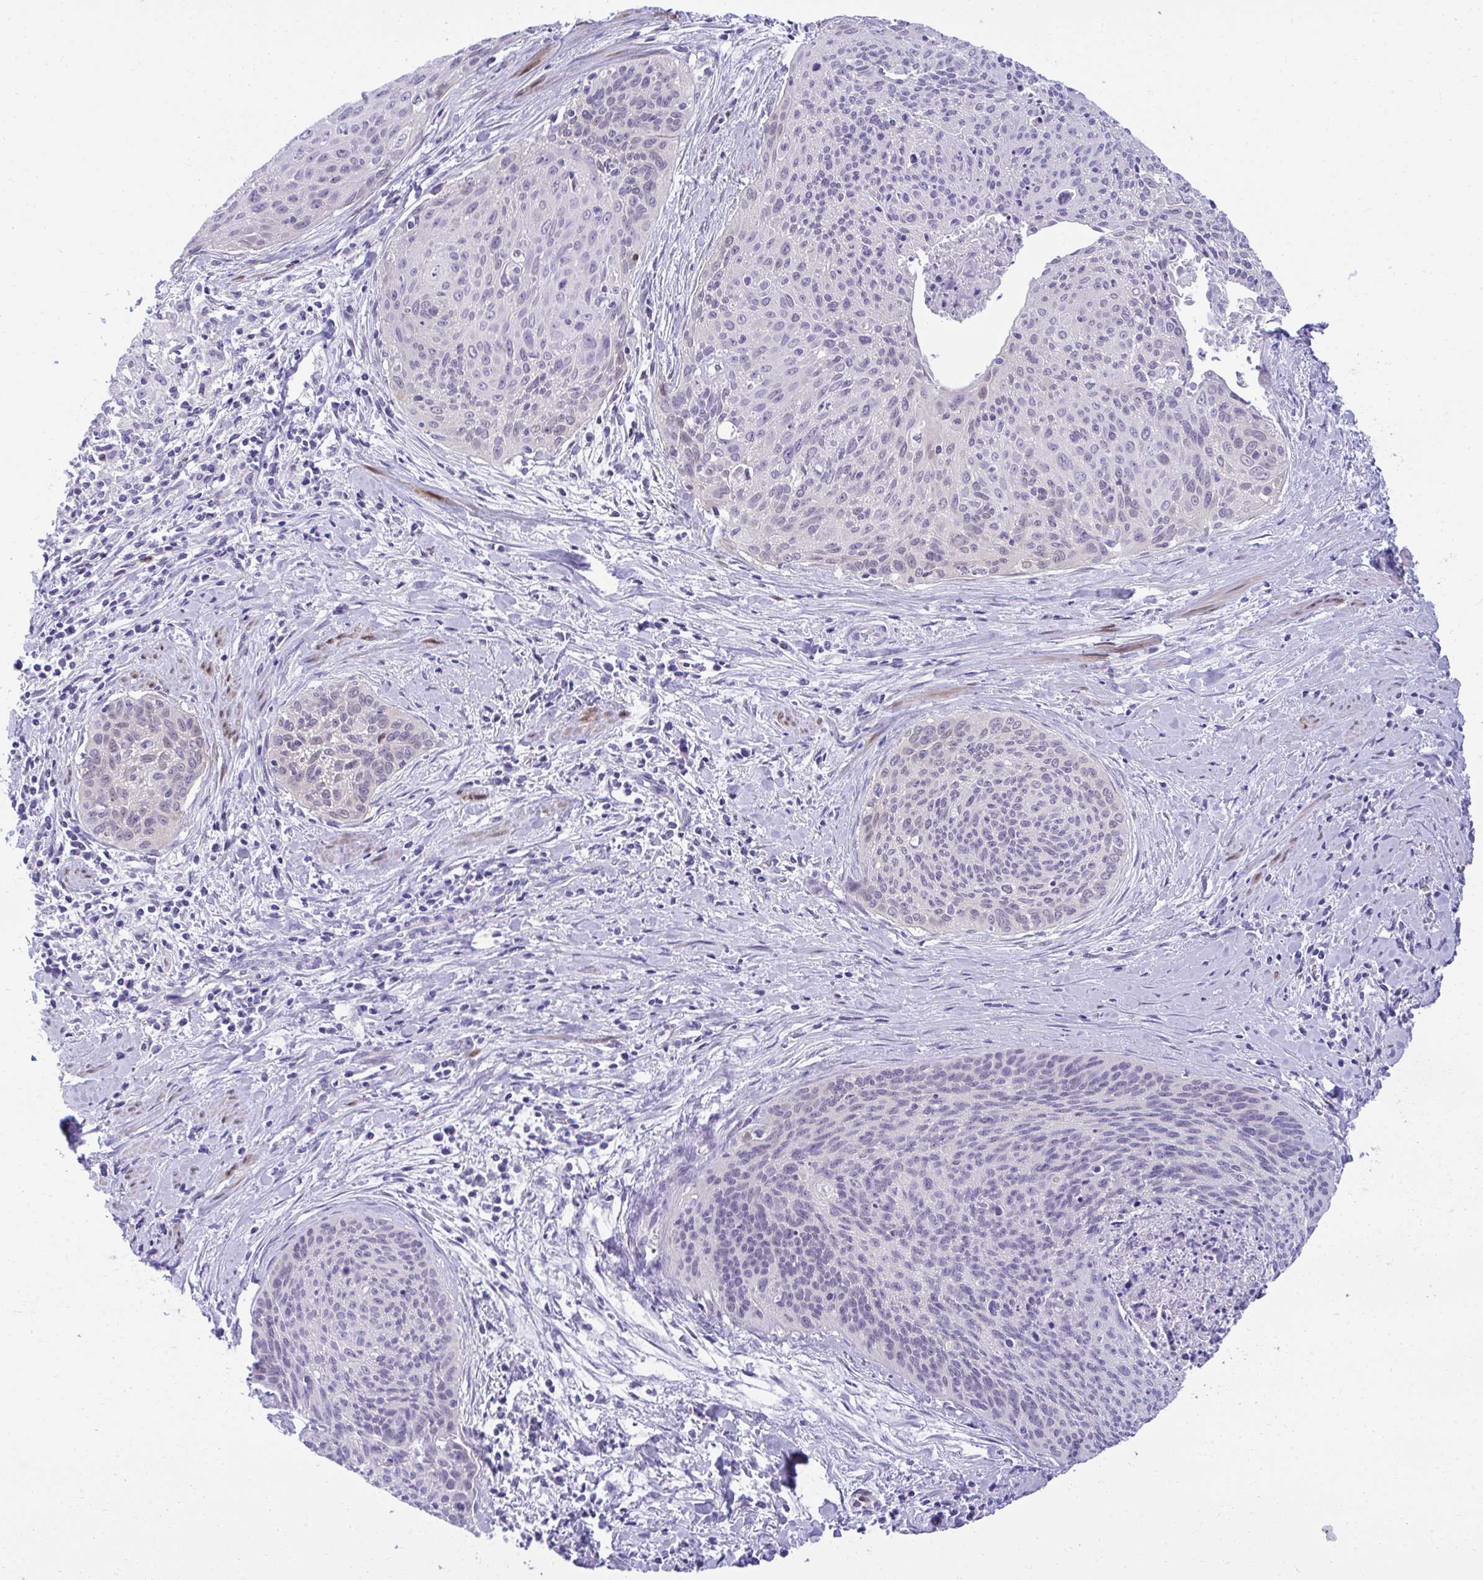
{"staining": {"intensity": "negative", "quantity": "none", "location": "none"}, "tissue": "cervical cancer", "cell_type": "Tumor cells", "image_type": "cancer", "snomed": [{"axis": "morphology", "description": "Squamous cell carcinoma, NOS"}, {"axis": "topography", "description": "Cervix"}], "caption": "A high-resolution image shows IHC staining of cervical squamous cell carcinoma, which demonstrates no significant positivity in tumor cells. (Stains: DAB immunohistochemistry with hematoxylin counter stain, Microscopy: brightfield microscopy at high magnification).", "gene": "PGM2L1", "patient": {"sex": "female", "age": 55}}